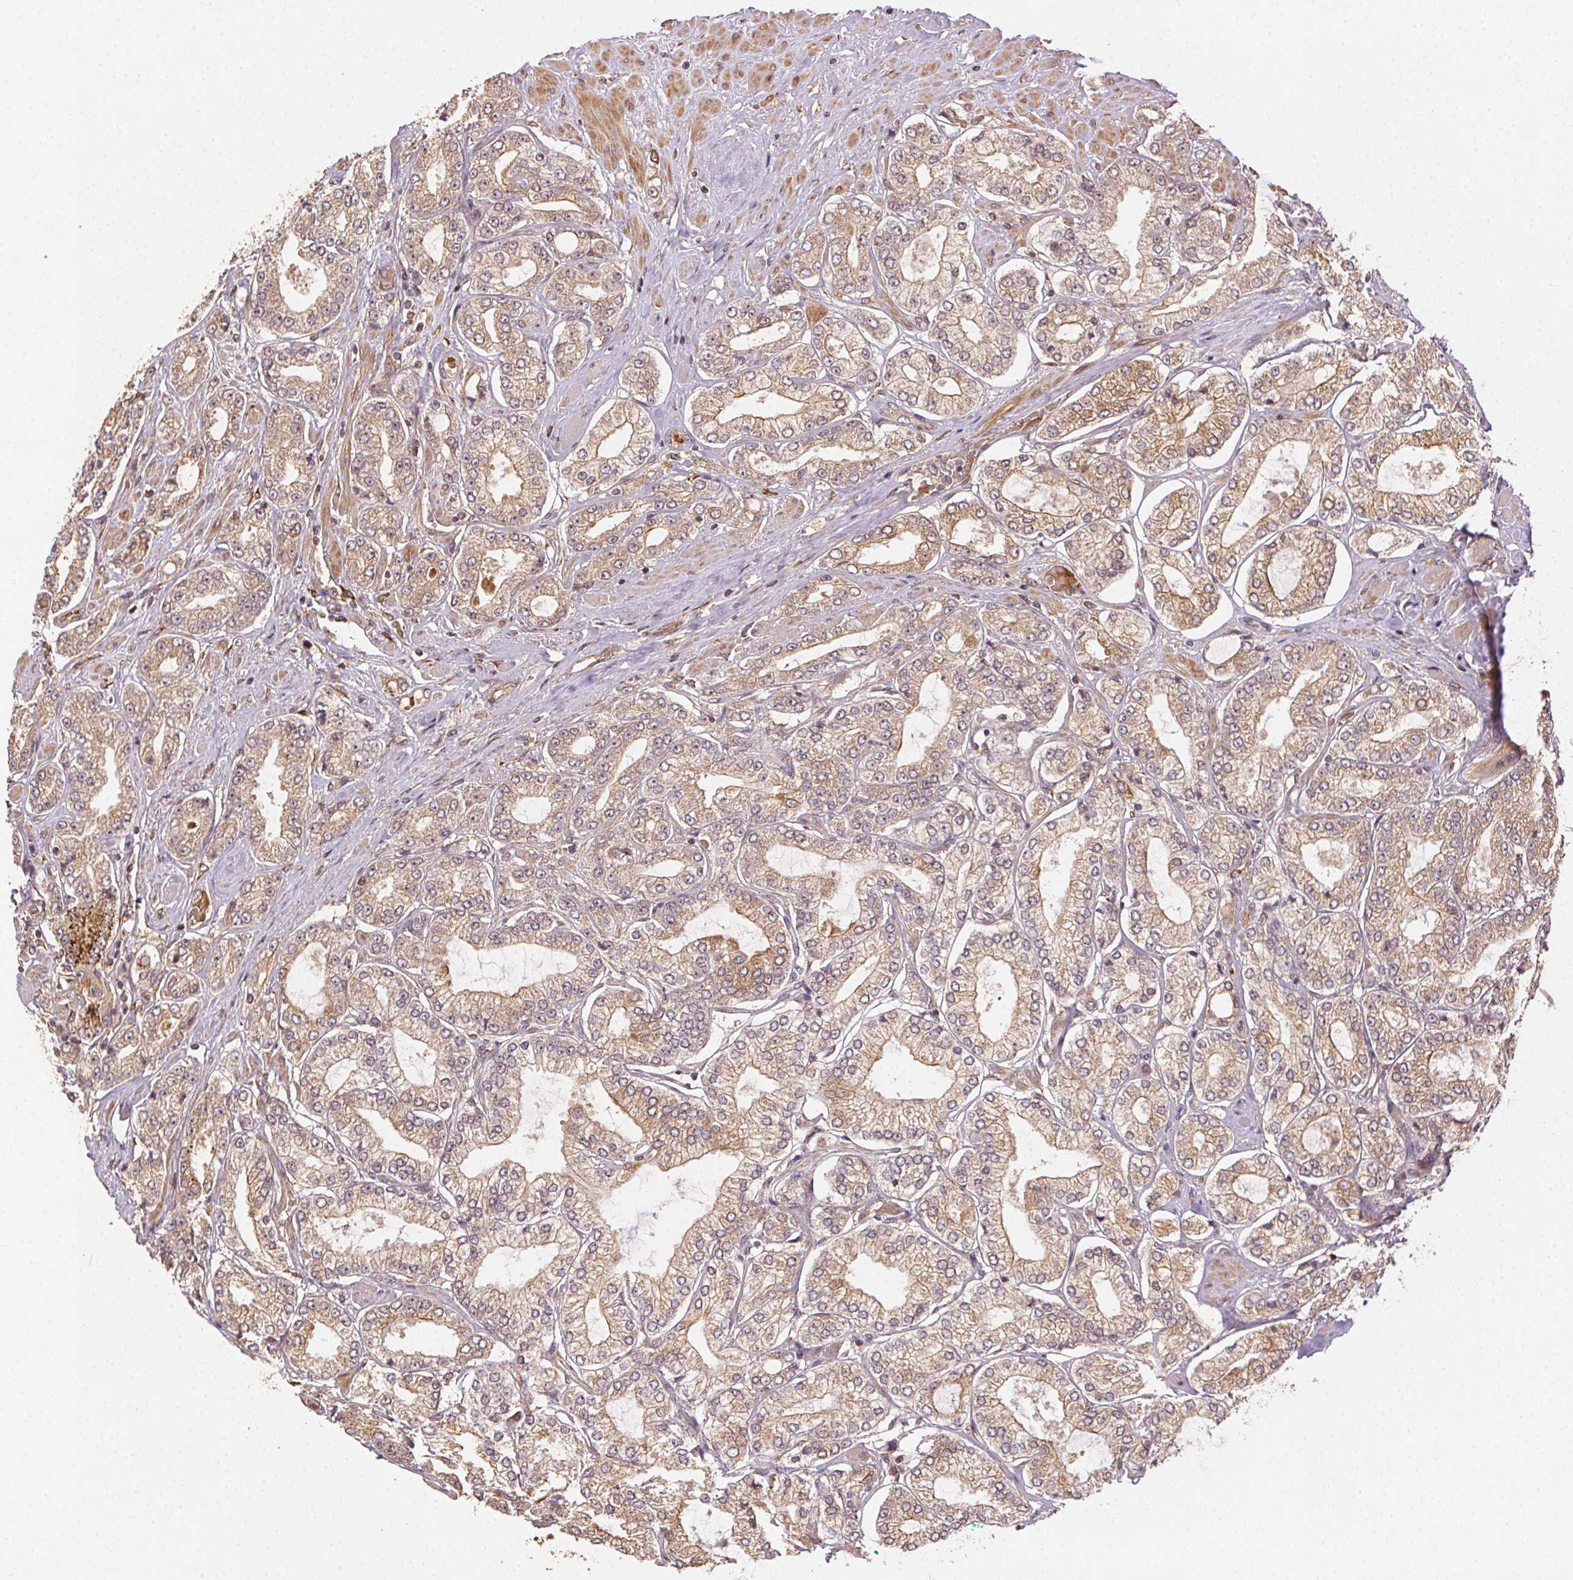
{"staining": {"intensity": "moderate", "quantity": ">75%", "location": "cytoplasmic/membranous"}, "tissue": "prostate cancer", "cell_type": "Tumor cells", "image_type": "cancer", "snomed": [{"axis": "morphology", "description": "Adenocarcinoma, High grade"}, {"axis": "topography", "description": "Prostate"}], "caption": "Immunohistochemistry micrograph of prostate cancer (high-grade adenocarcinoma) stained for a protein (brown), which reveals medium levels of moderate cytoplasmic/membranous positivity in about >75% of tumor cells.", "gene": "KLHL15", "patient": {"sex": "male", "age": 68}}